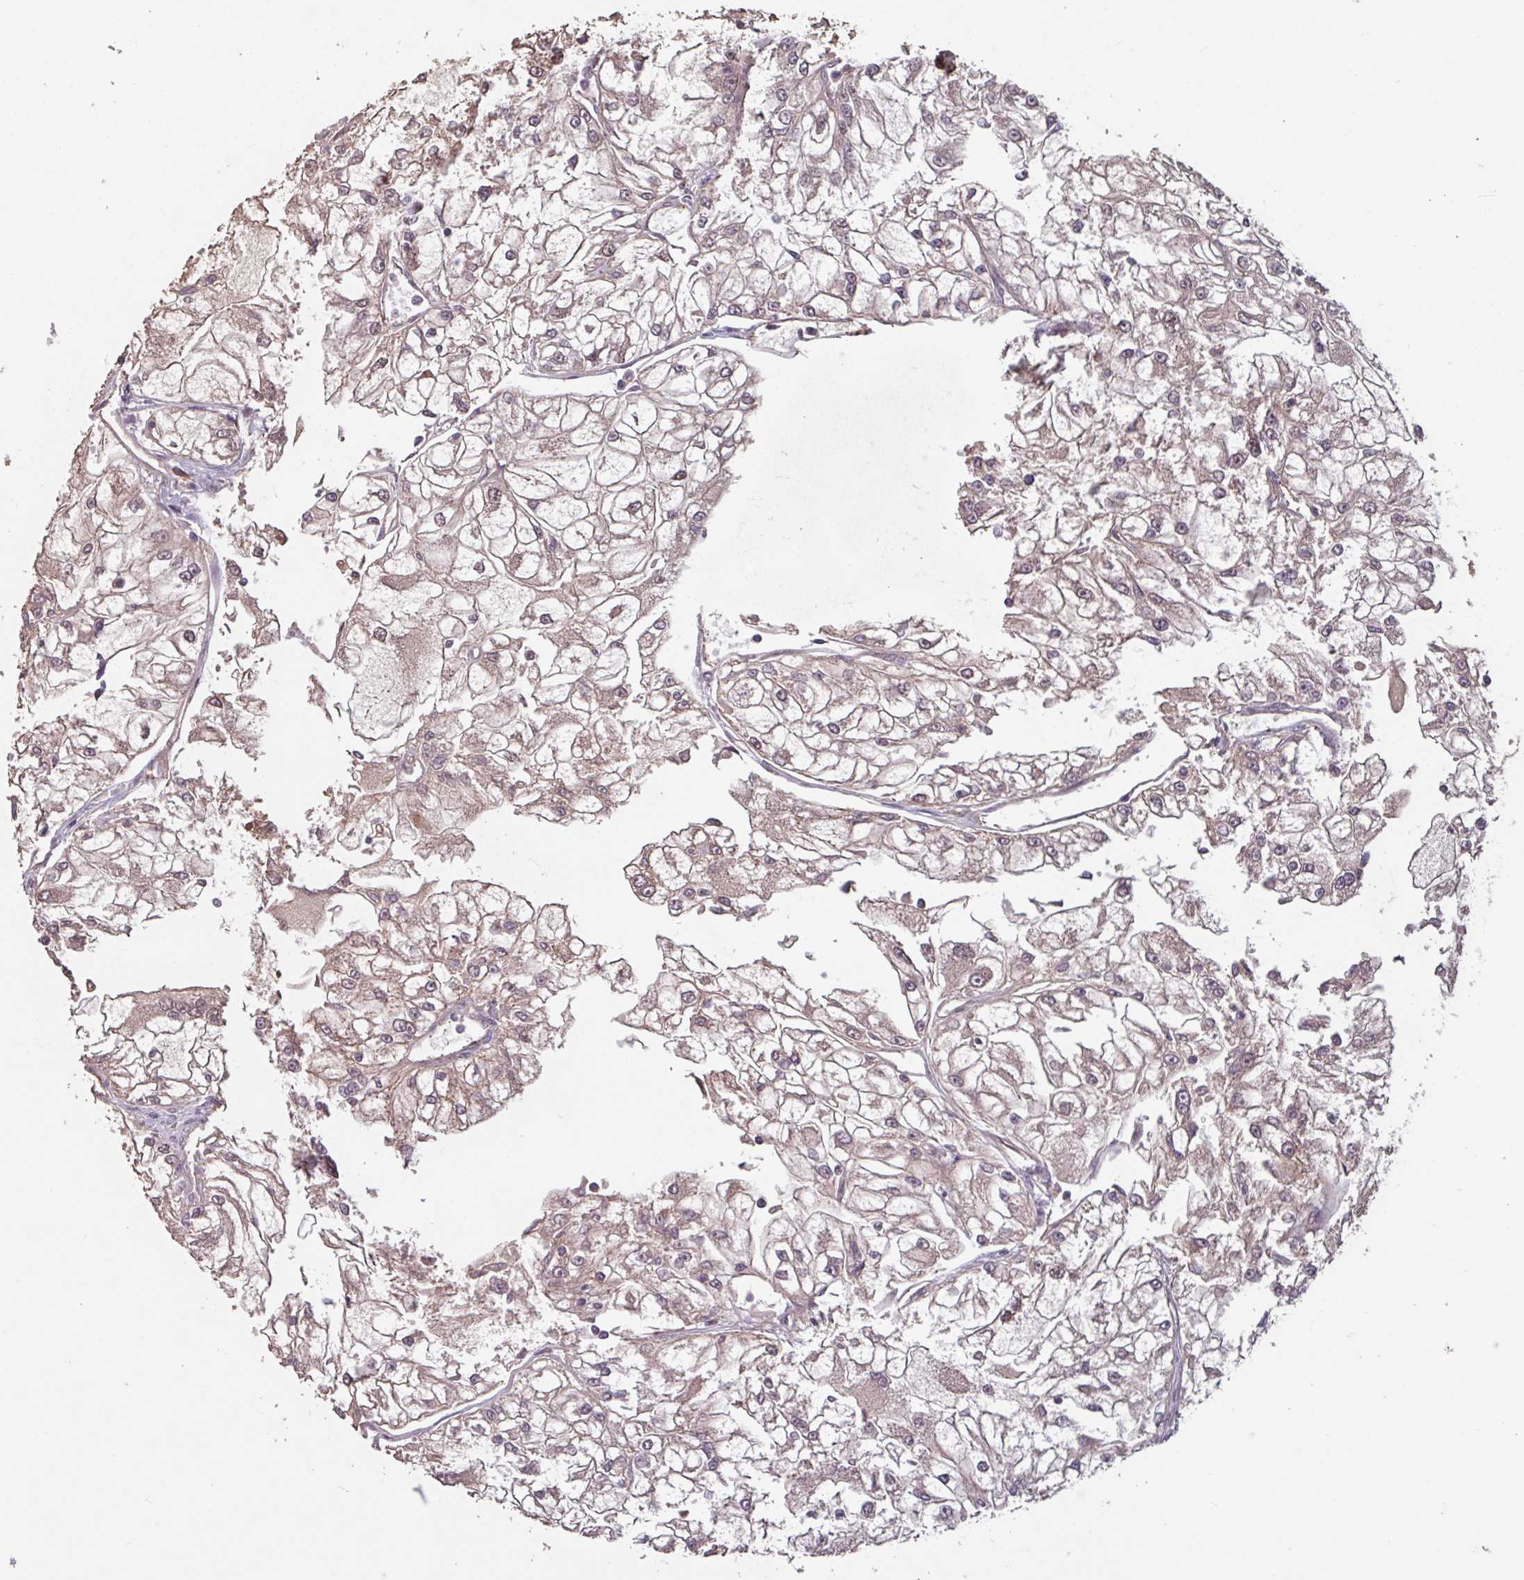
{"staining": {"intensity": "weak", "quantity": "25%-75%", "location": "cytoplasmic/membranous"}, "tissue": "renal cancer", "cell_type": "Tumor cells", "image_type": "cancer", "snomed": [{"axis": "morphology", "description": "Adenocarcinoma, NOS"}, {"axis": "topography", "description": "Kidney"}], "caption": "Adenocarcinoma (renal) was stained to show a protein in brown. There is low levels of weak cytoplasmic/membranous positivity in about 25%-75% of tumor cells.", "gene": "TMEM88", "patient": {"sex": "female", "age": 72}}